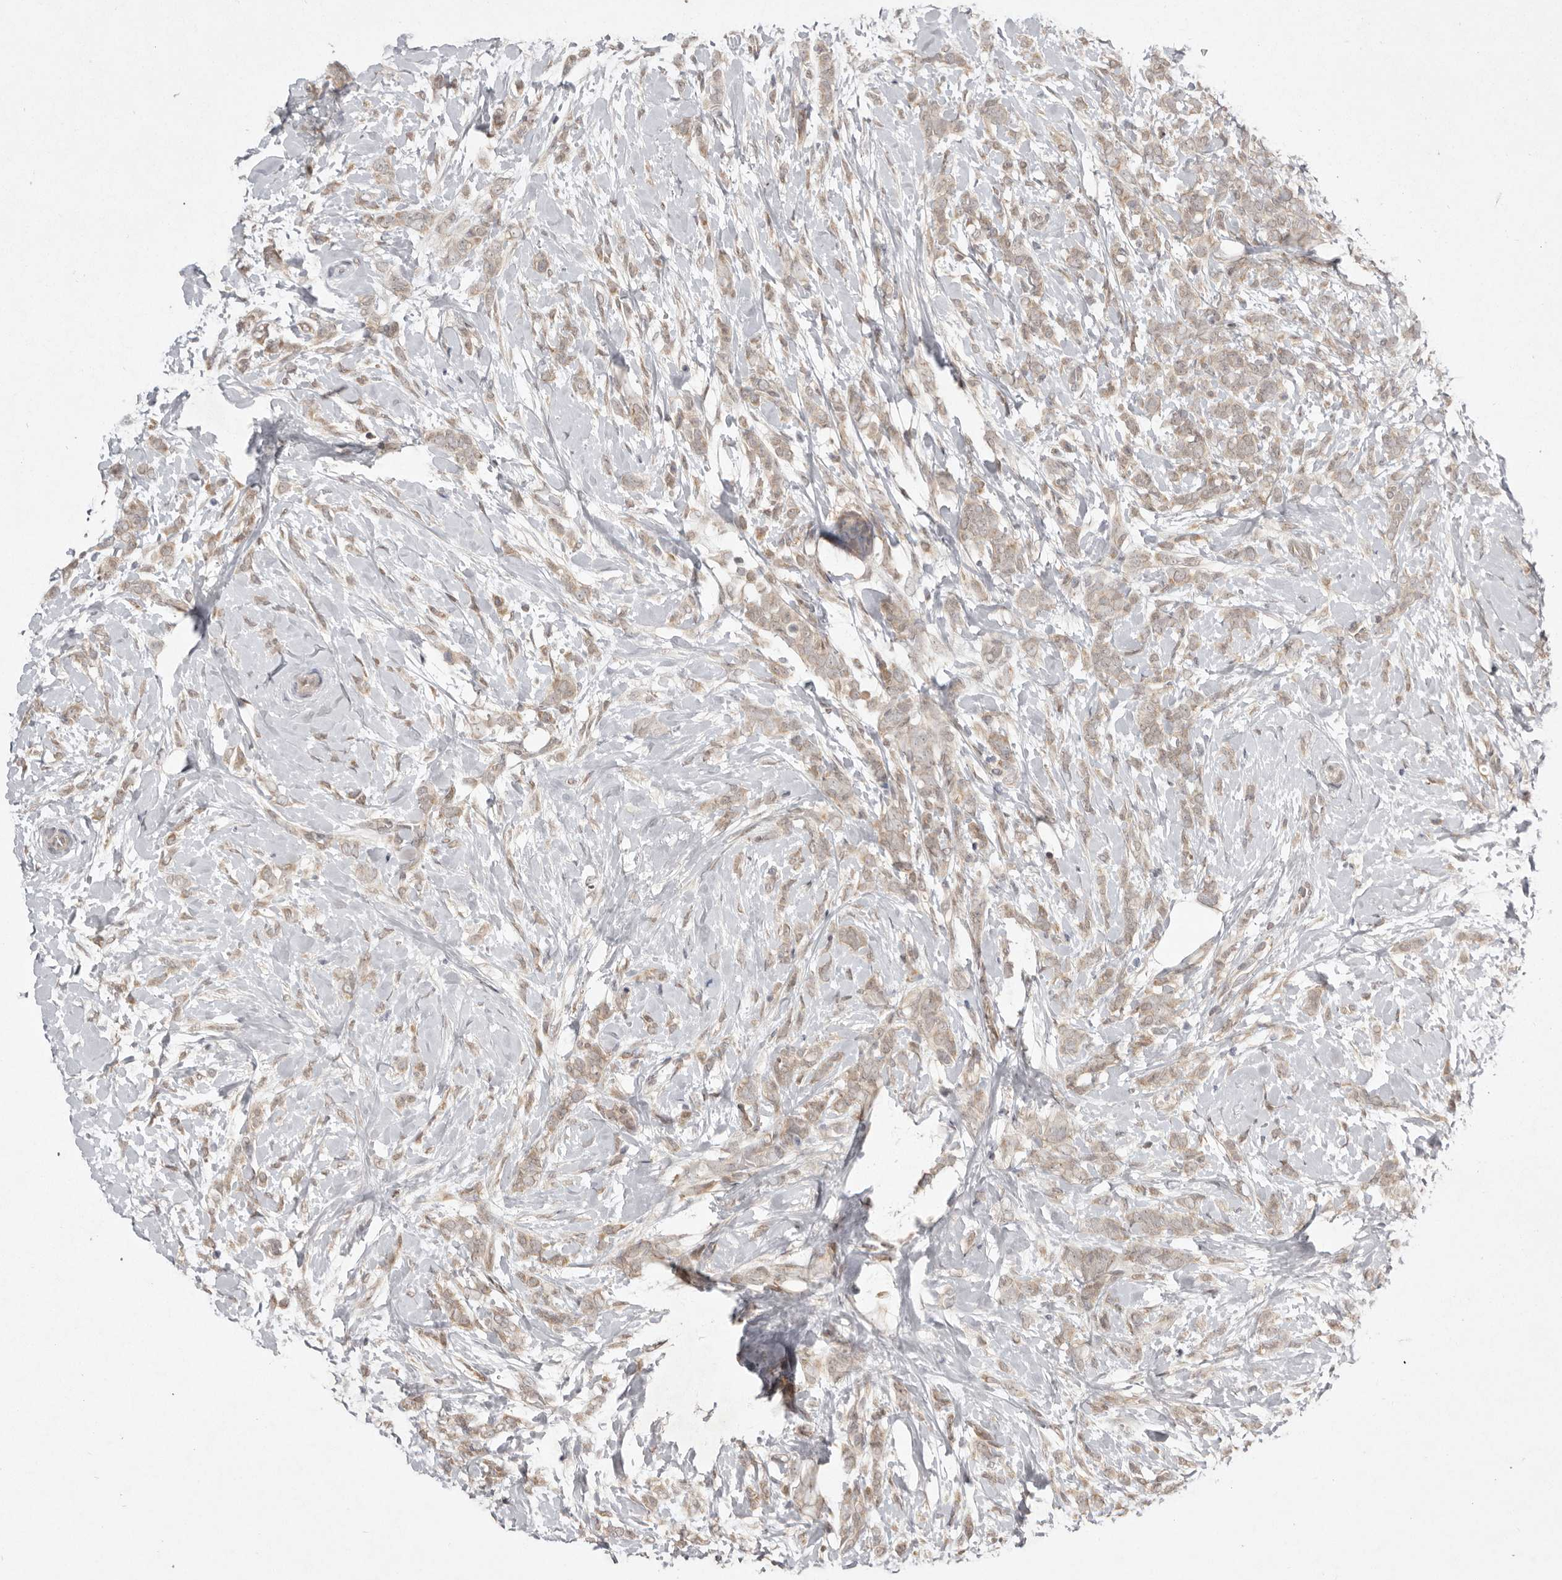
{"staining": {"intensity": "weak", "quantity": ">75%", "location": "cytoplasmic/membranous"}, "tissue": "breast cancer", "cell_type": "Tumor cells", "image_type": "cancer", "snomed": [{"axis": "morphology", "description": "Lobular carcinoma, in situ"}, {"axis": "morphology", "description": "Lobular carcinoma"}, {"axis": "topography", "description": "Breast"}], "caption": "The micrograph reveals staining of breast cancer, revealing weak cytoplasmic/membranous protein expression (brown color) within tumor cells.", "gene": "NSUN4", "patient": {"sex": "female", "age": 41}}